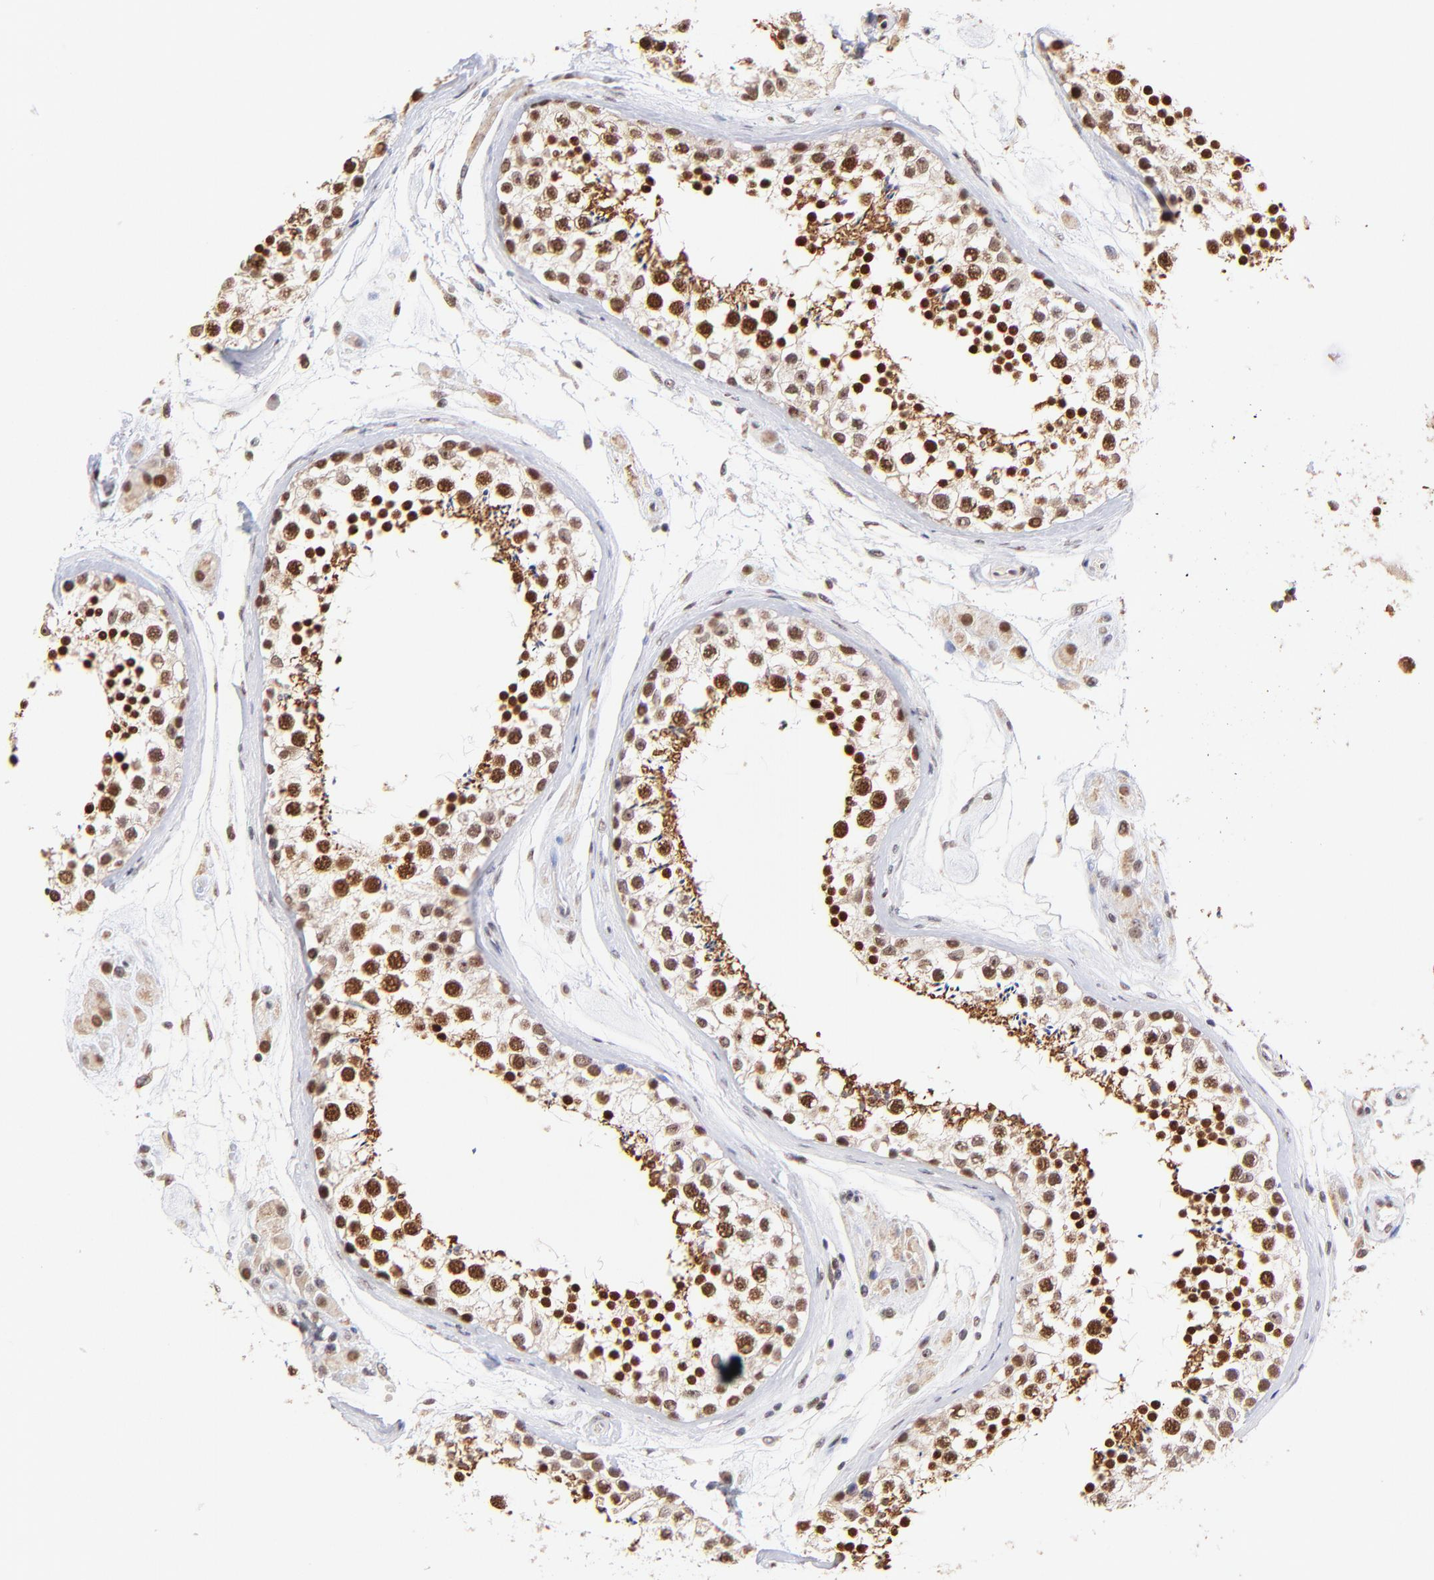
{"staining": {"intensity": "moderate", "quantity": "25%-75%", "location": "nuclear"}, "tissue": "testis", "cell_type": "Cells in seminiferous ducts", "image_type": "normal", "snomed": [{"axis": "morphology", "description": "Normal tissue, NOS"}, {"axis": "topography", "description": "Testis"}], "caption": "Testis stained with immunohistochemistry (IHC) shows moderate nuclear staining in about 25%-75% of cells in seminiferous ducts.", "gene": "ZNF670", "patient": {"sex": "male", "age": 46}}